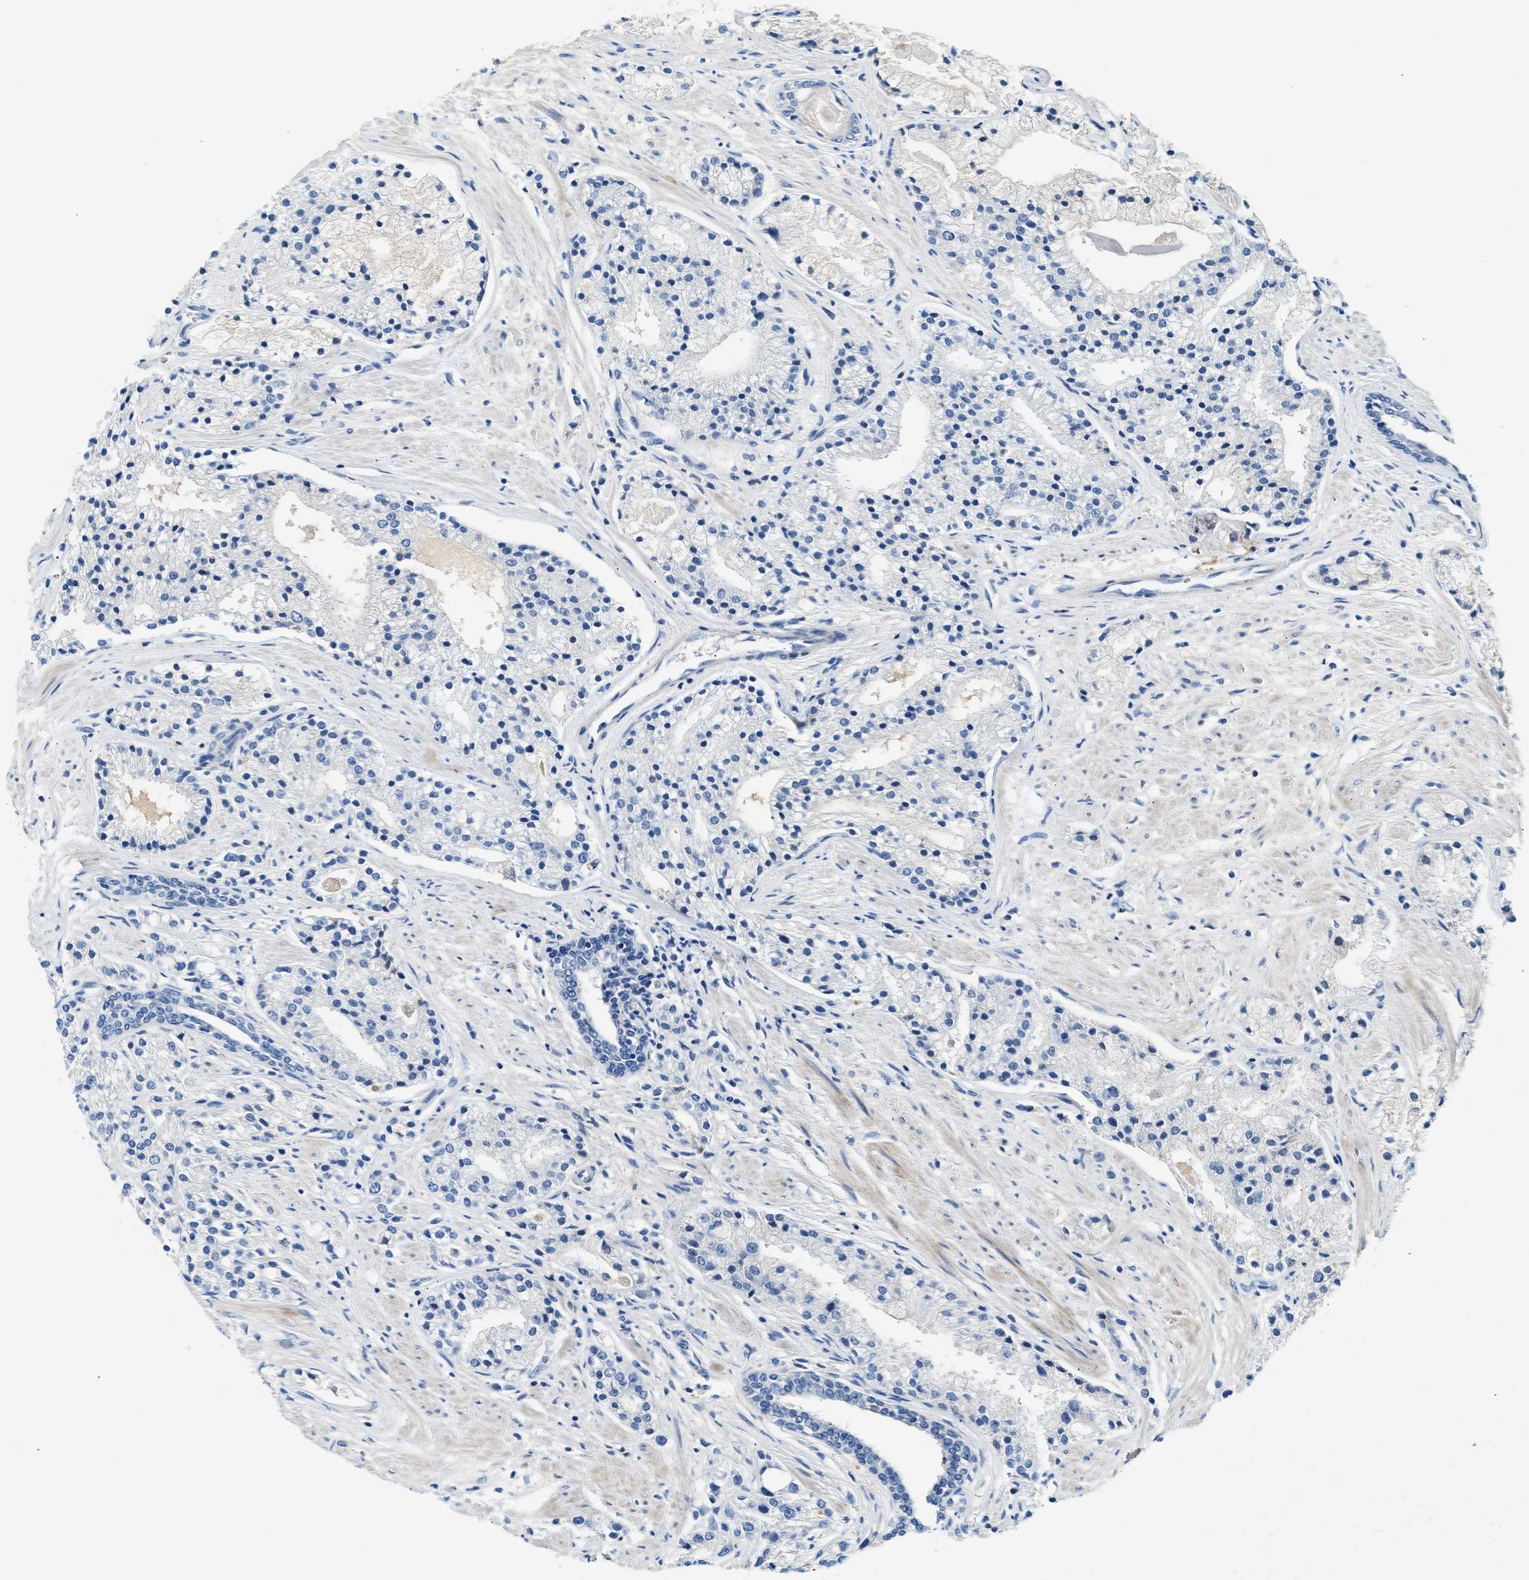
{"staining": {"intensity": "negative", "quantity": "none", "location": "none"}, "tissue": "prostate cancer", "cell_type": "Tumor cells", "image_type": "cancer", "snomed": [{"axis": "morphology", "description": "Adenocarcinoma, High grade"}, {"axis": "topography", "description": "Prostate"}], "caption": "Tumor cells are negative for brown protein staining in prostate cancer.", "gene": "RWDD2B", "patient": {"sex": "male", "age": 50}}